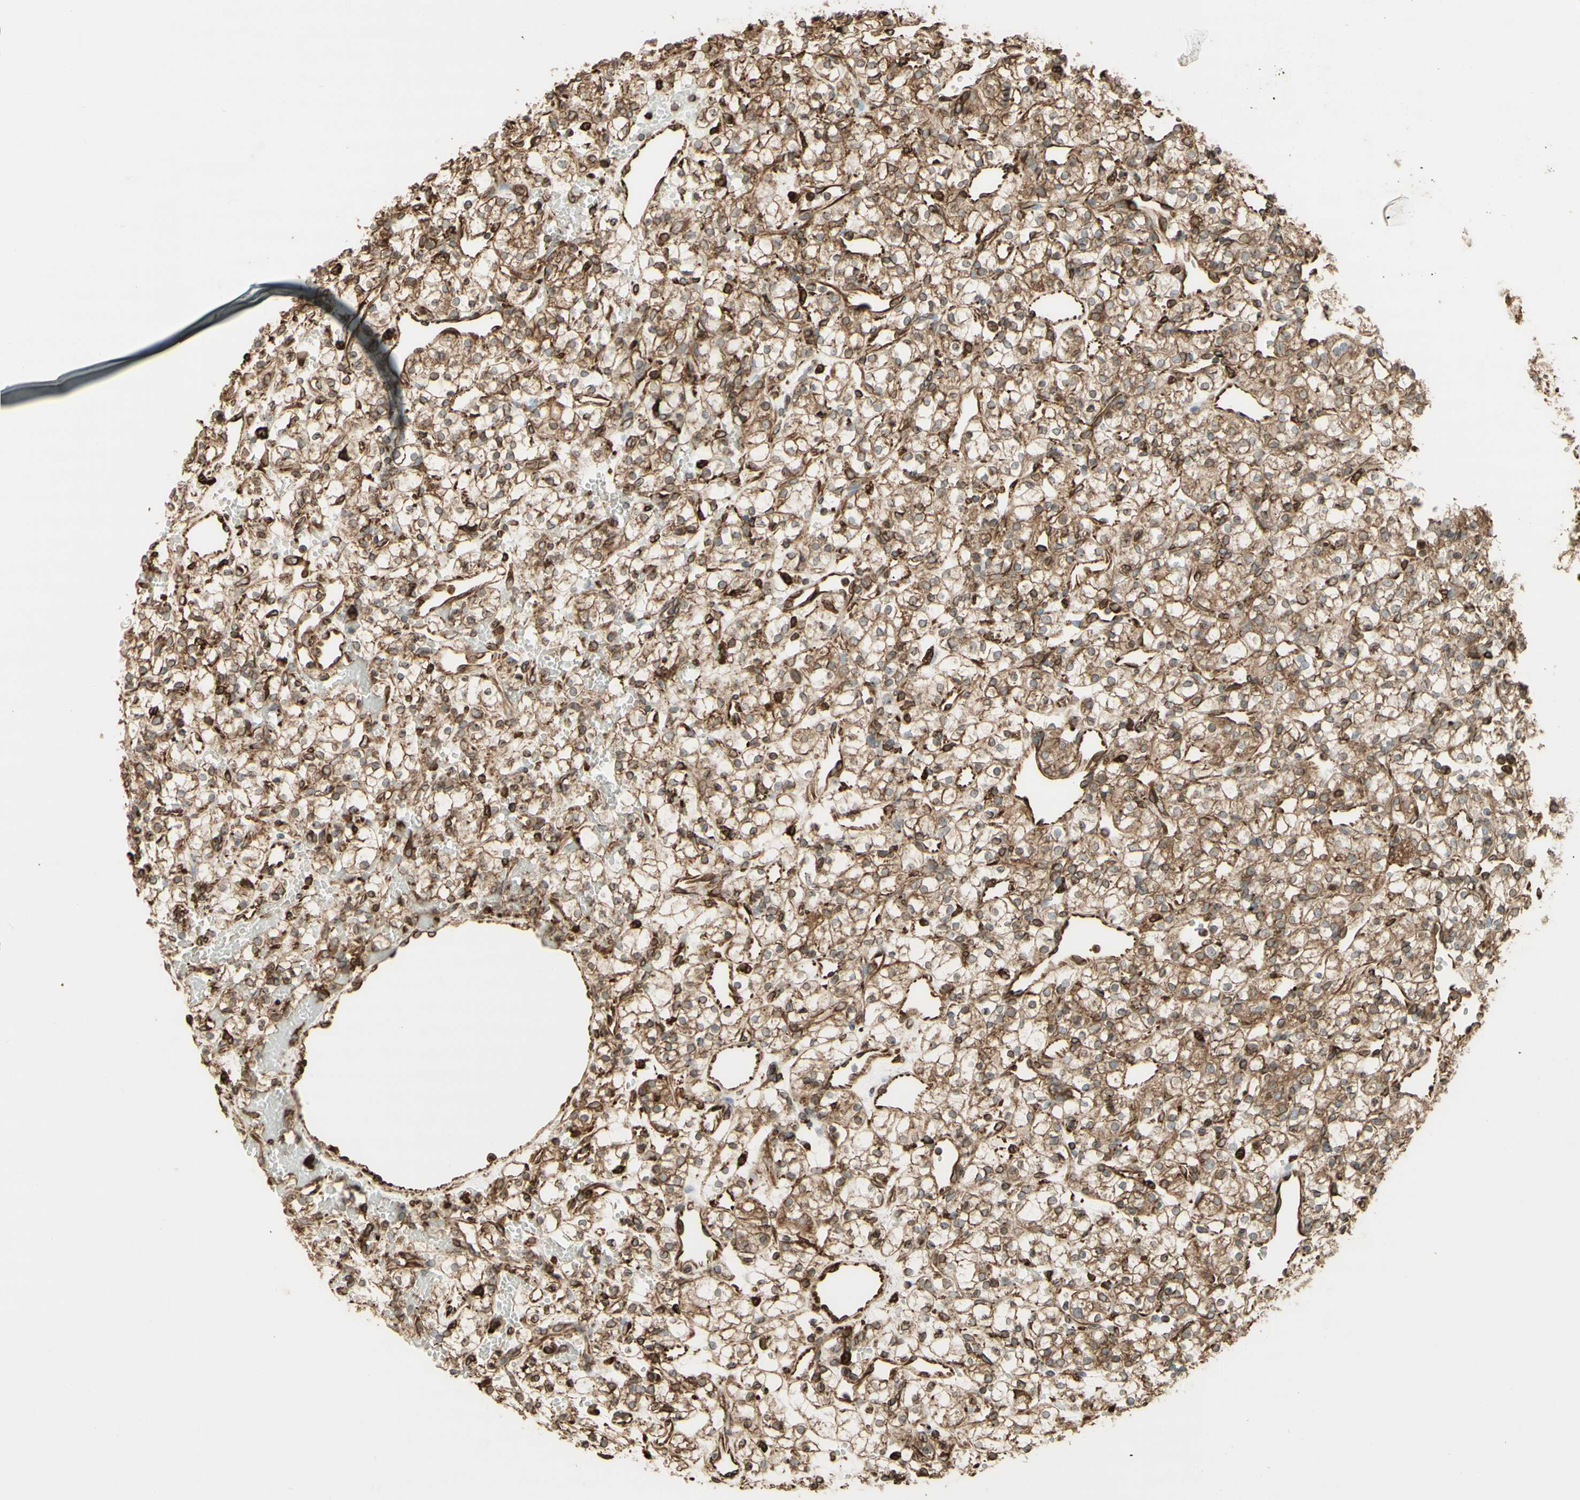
{"staining": {"intensity": "moderate", "quantity": ">75%", "location": "cytoplasmic/membranous"}, "tissue": "renal cancer", "cell_type": "Tumor cells", "image_type": "cancer", "snomed": [{"axis": "morphology", "description": "Adenocarcinoma, NOS"}, {"axis": "topography", "description": "Kidney"}], "caption": "The photomicrograph demonstrates a brown stain indicating the presence of a protein in the cytoplasmic/membranous of tumor cells in renal cancer (adenocarcinoma). (Brightfield microscopy of DAB IHC at high magnification).", "gene": "CANX", "patient": {"sex": "female", "age": 60}}